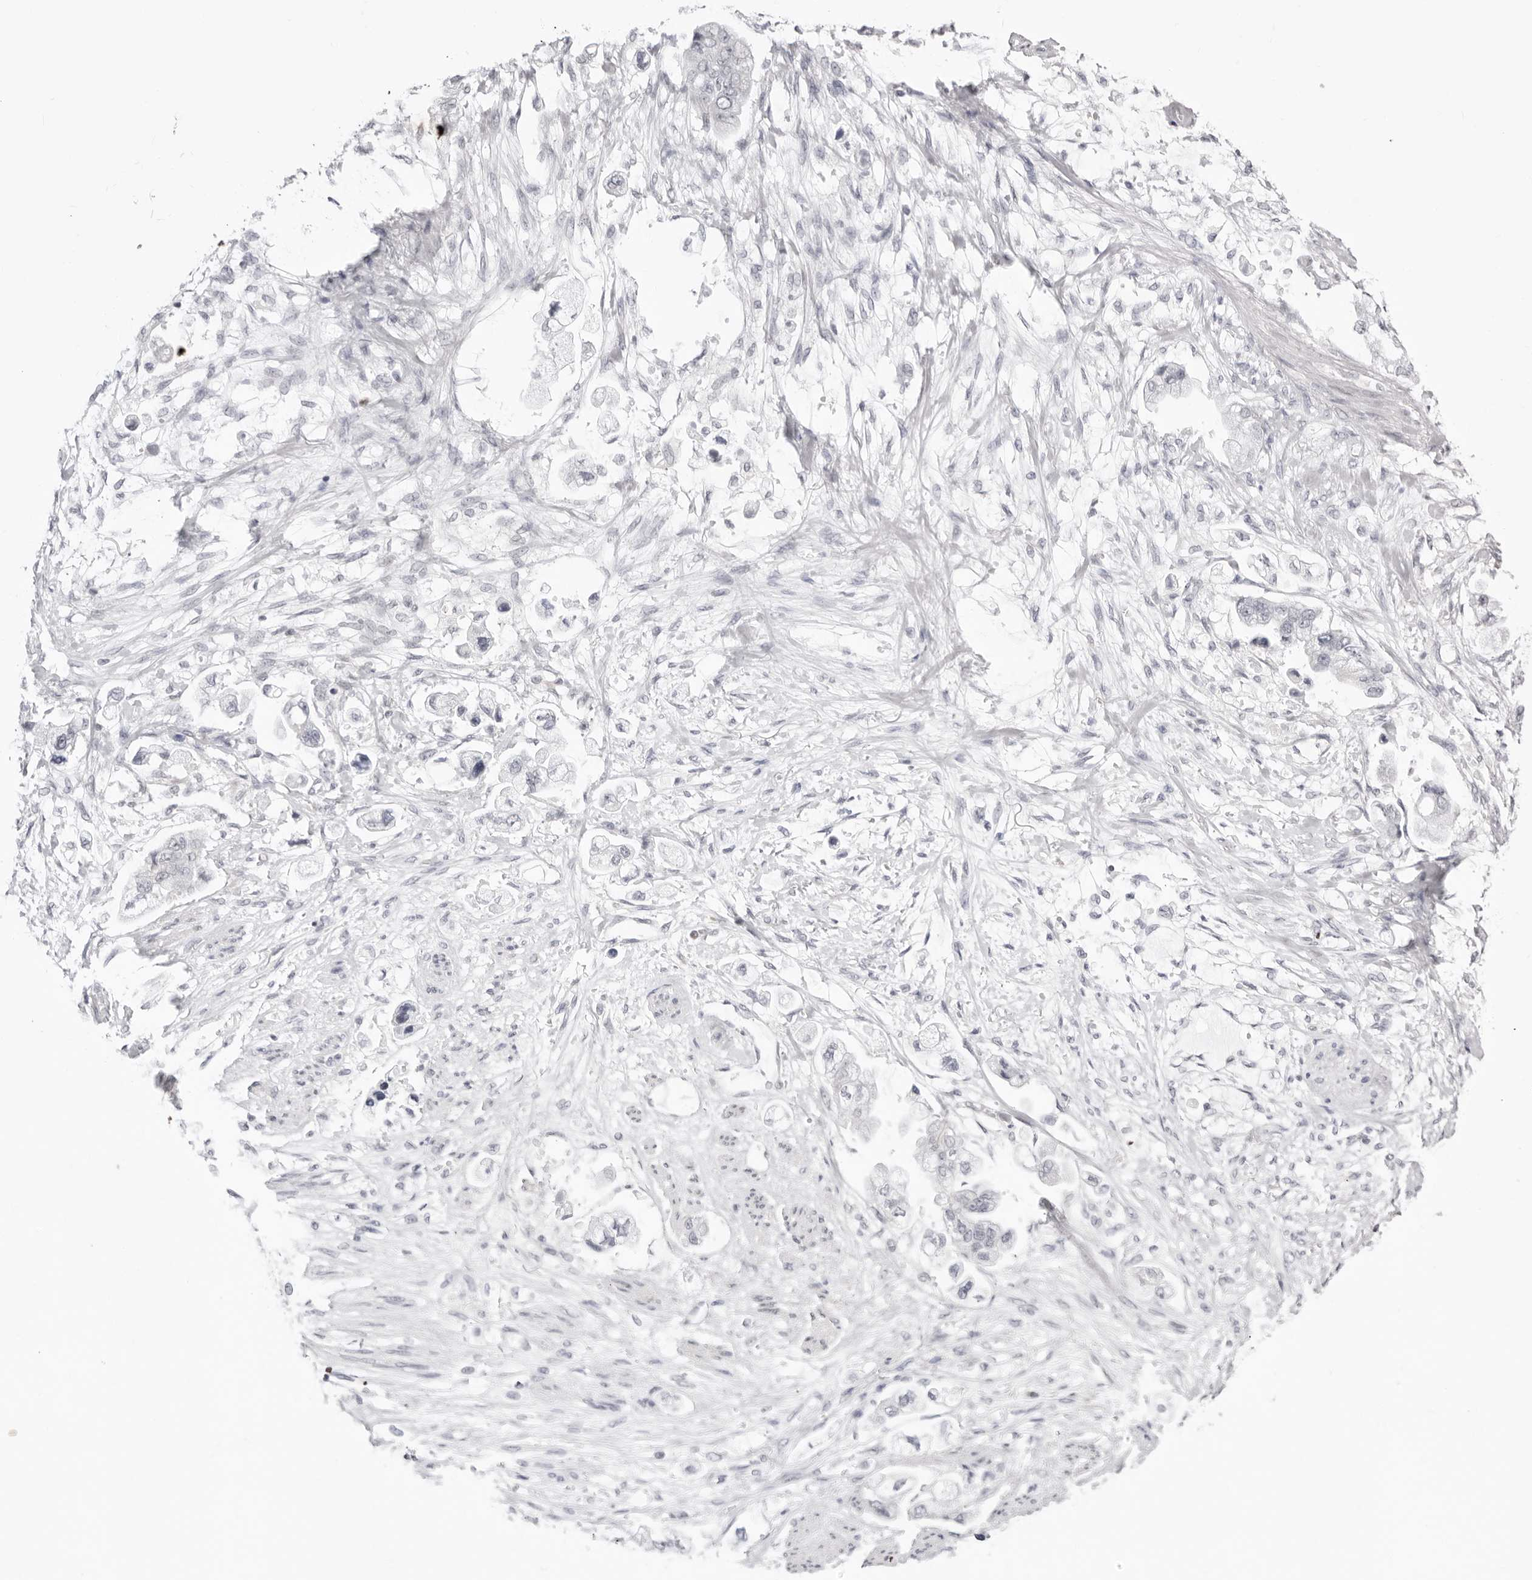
{"staining": {"intensity": "negative", "quantity": "none", "location": "none"}, "tissue": "stomach cancer", "cell_type": "Tumor cells", "image_type": "cancer", "snomed": [{"axis": "morphology", "description": "Adenocarcinoma, NOS"}, {"axis": "topography", "description": "Stomach"}], "caption": "Histopathology image shows no protein positivity in tumor cells of stomach cancer (adenocarcinoma) tissue.", "gene": "PPP2R5C", "patient": {"sex": "male", "age": 62}}